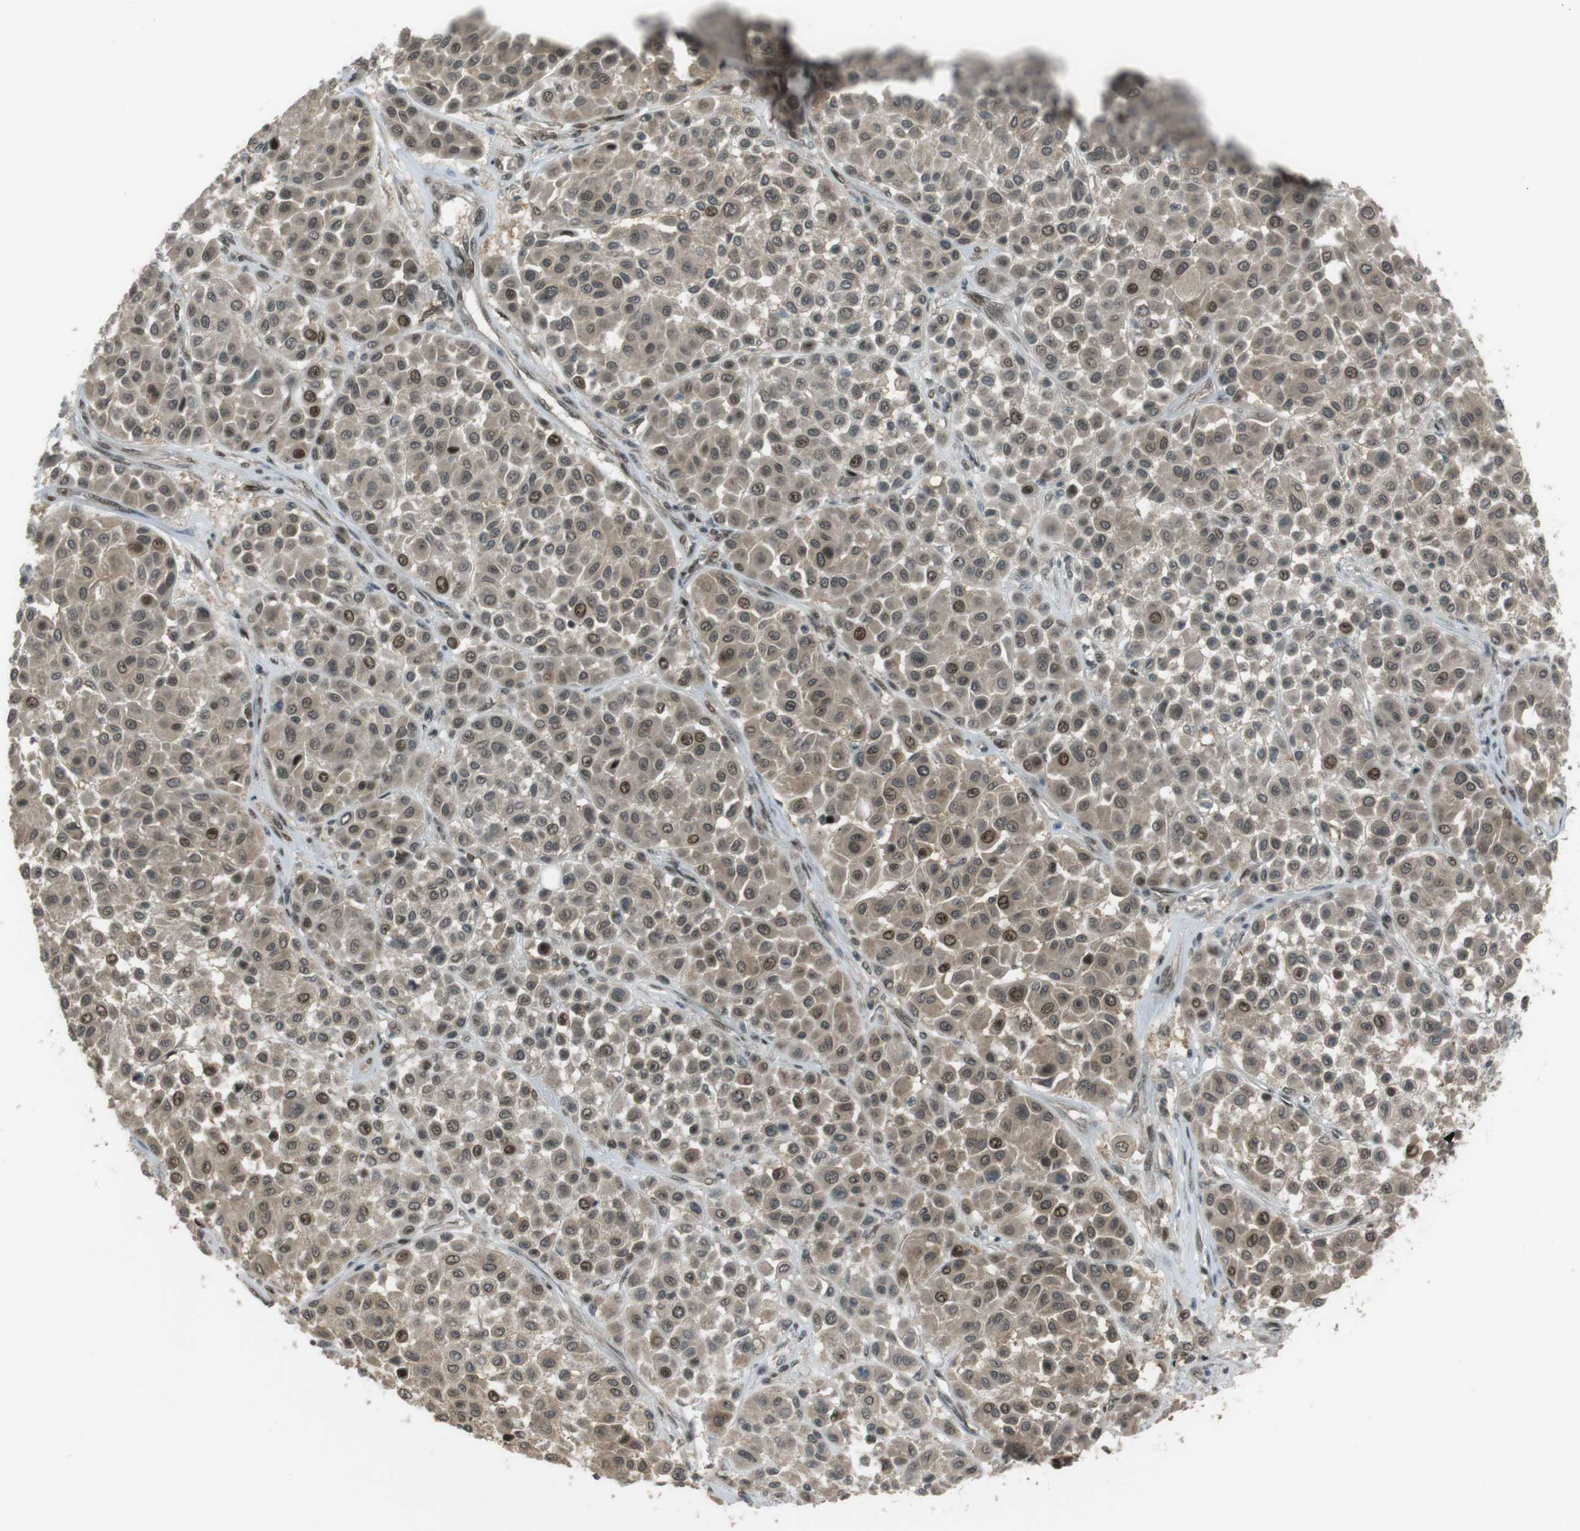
{"staining": {"intensity": "weak", "quantity": ">75%", "location": "cytoplasmic/membranous,nuclear"}, "tissue": "melanoma", "cell_type": "Tumor cells", "image_type": "cancer", "snomed": [{"axis": "morphology", "description": "Malignant melanoma, Metastatic site"}, {"axis": "topography", "description": "Soft tissue"}], "caption": "Protein staining displays weak cytoplasmic/membranous and nuclear positivity in about >75% of tumor cells in melanoma.", "gene": "SLITRK5", "patient": {"sex": "male", "age": 41}}